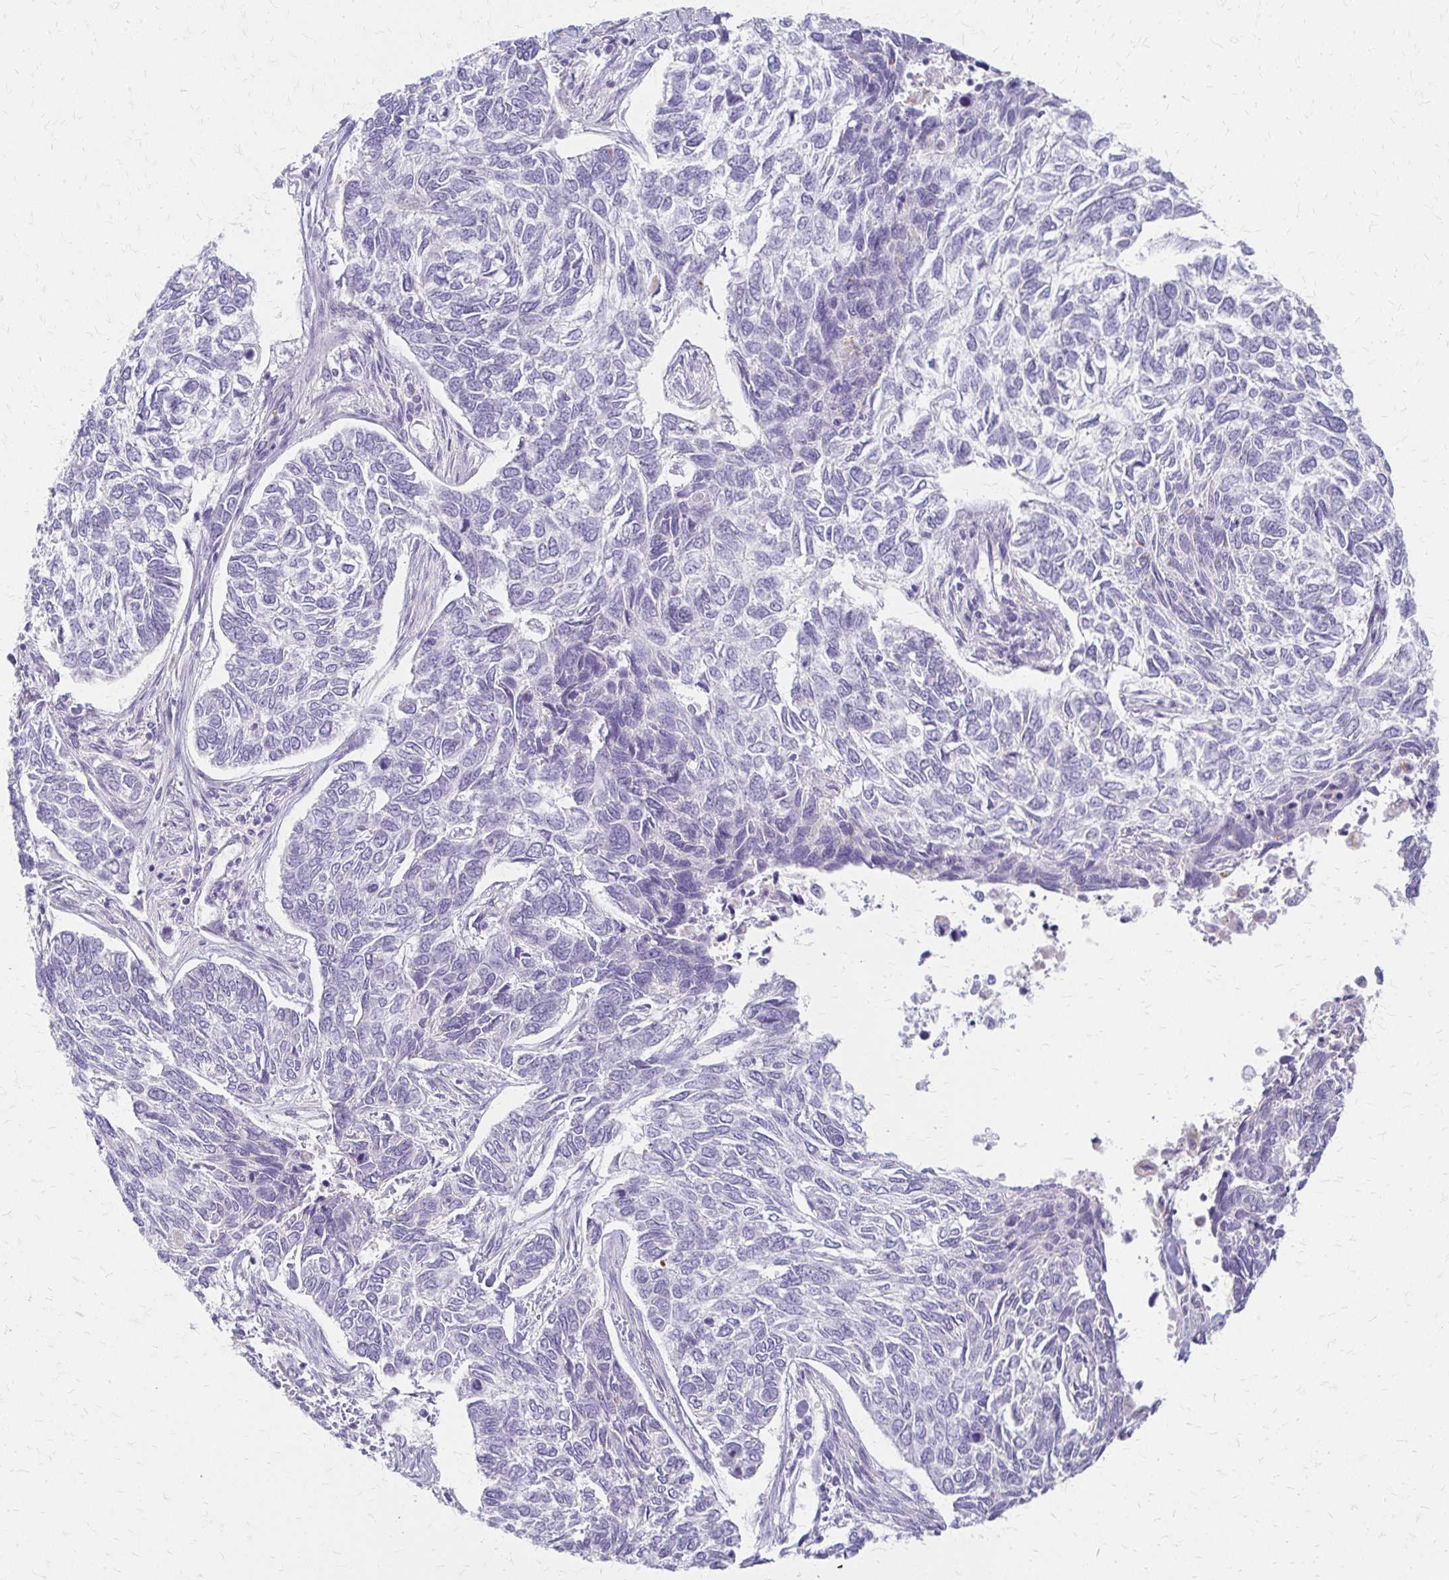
{"staining": {"intensity": "negative", "quantity": "none", "location": "none"}, "tissue": "skin cancer", "cell_type": "Tumor cells", "image_type": "cancer", "snomed": [{"axis": "morphology", "description": "Basal cell carcinoma"}, {"axis": "topography", "description": "Skin"}], "caption": "Tumor cells show no significant protein positivity in basal cell carcinoma (skin).", "gene": "ACP5", "patient": {"sex": "female", "age": 65}}